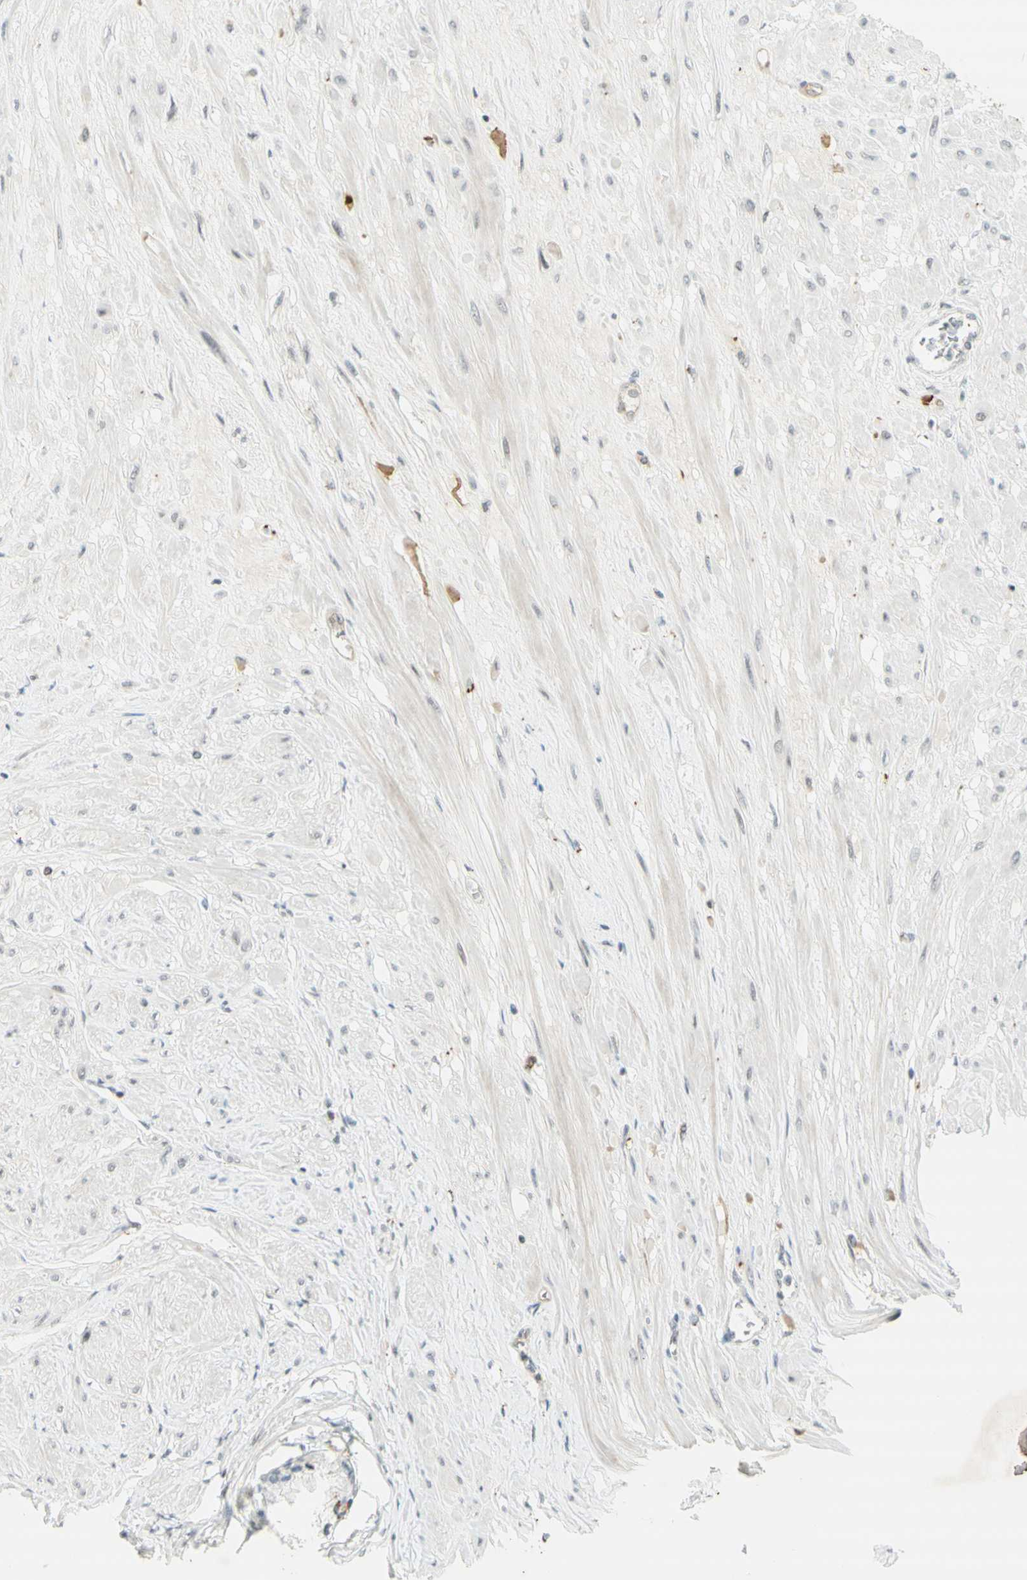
{"staining": {"intensity": "negative", "quantity": "none", "location": "none"}, "tissue": "prostate", "cell_type": "Glandular cells", "image_type": "normal", "snomed": [{"axis": "morphology", "description": "Normal tissue, NOS"}, {"axis": "topography", "description": "Prostate"}, {"axis": "topography", "description": "Seminal veicle"}], "caption": "A high-resolution micrograph shows IHC staining of unremarkable prostate, which shows no significant expression in glandular cells. Brightfield microscopy of immunohistochemistry (IHC) stained with DAB (brown) and hematoxylin (blue), captured at high magnification.", "gene": "IRF1", "patient": {"sex": "male", "age": 60}}